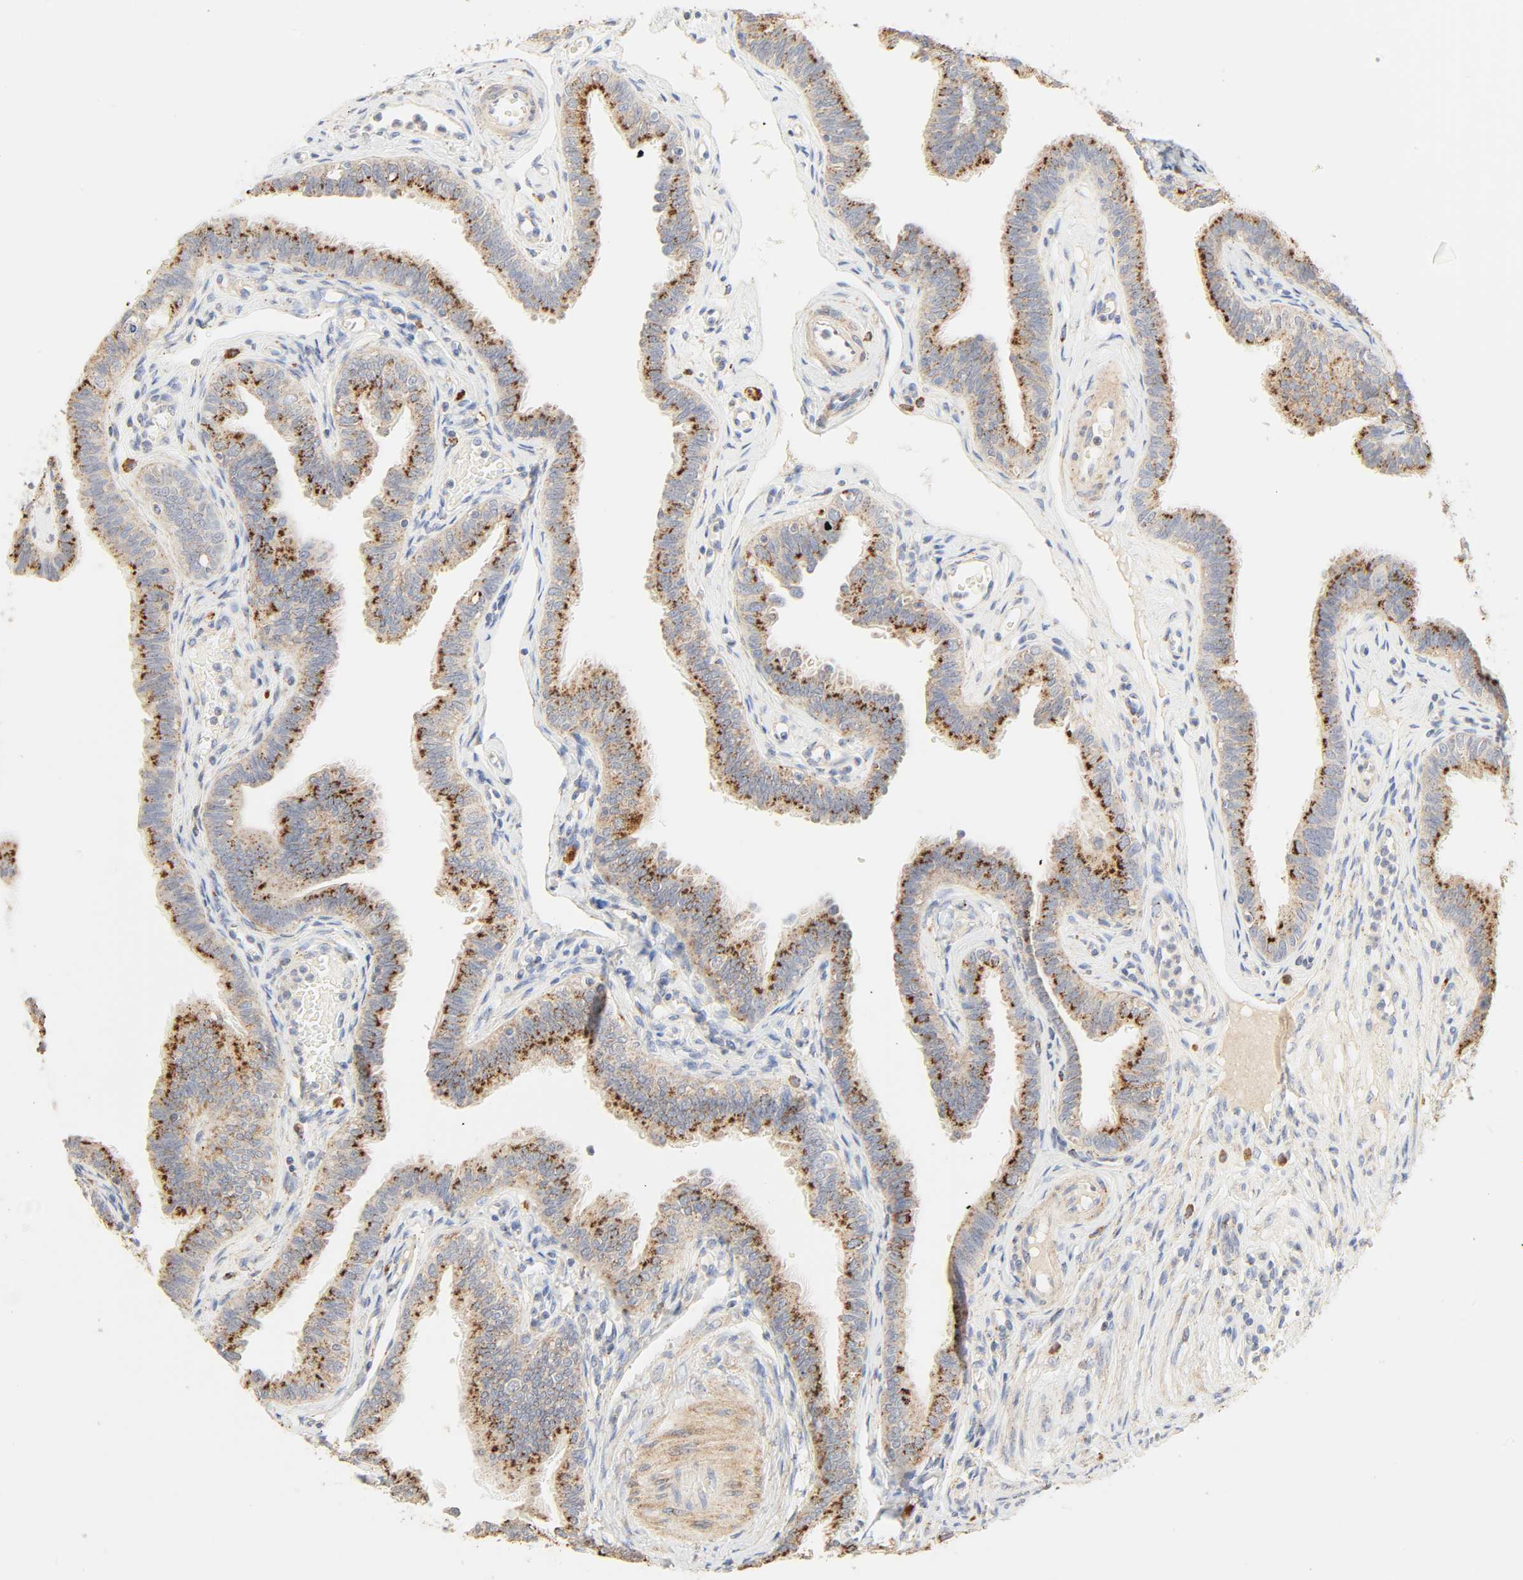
{"staining": {"intensity": "strong", "quantity": ">75%", "location": "cytoplasmic/membranous"}, "tissue": "fallopian tube", "cell_type": "Glandular cells", "image_type": "normal", "snomed": [{"axis": "morphology", "description": "Normal tissue, NOS"}, {"axis": "morphology", "description": "Dermoid, NOS"}, {"axis": "topography", "description": "Fallopian tube"}], "caption": "High-power microscopy captured an IHC histopathology image of unremarkable fallopian tube, revealing strong cytoplasmic/membranous staining in about >75% of glandular cells.", "gene": "CAMK2A", "patient": {"sex": "female", "age": 33}}